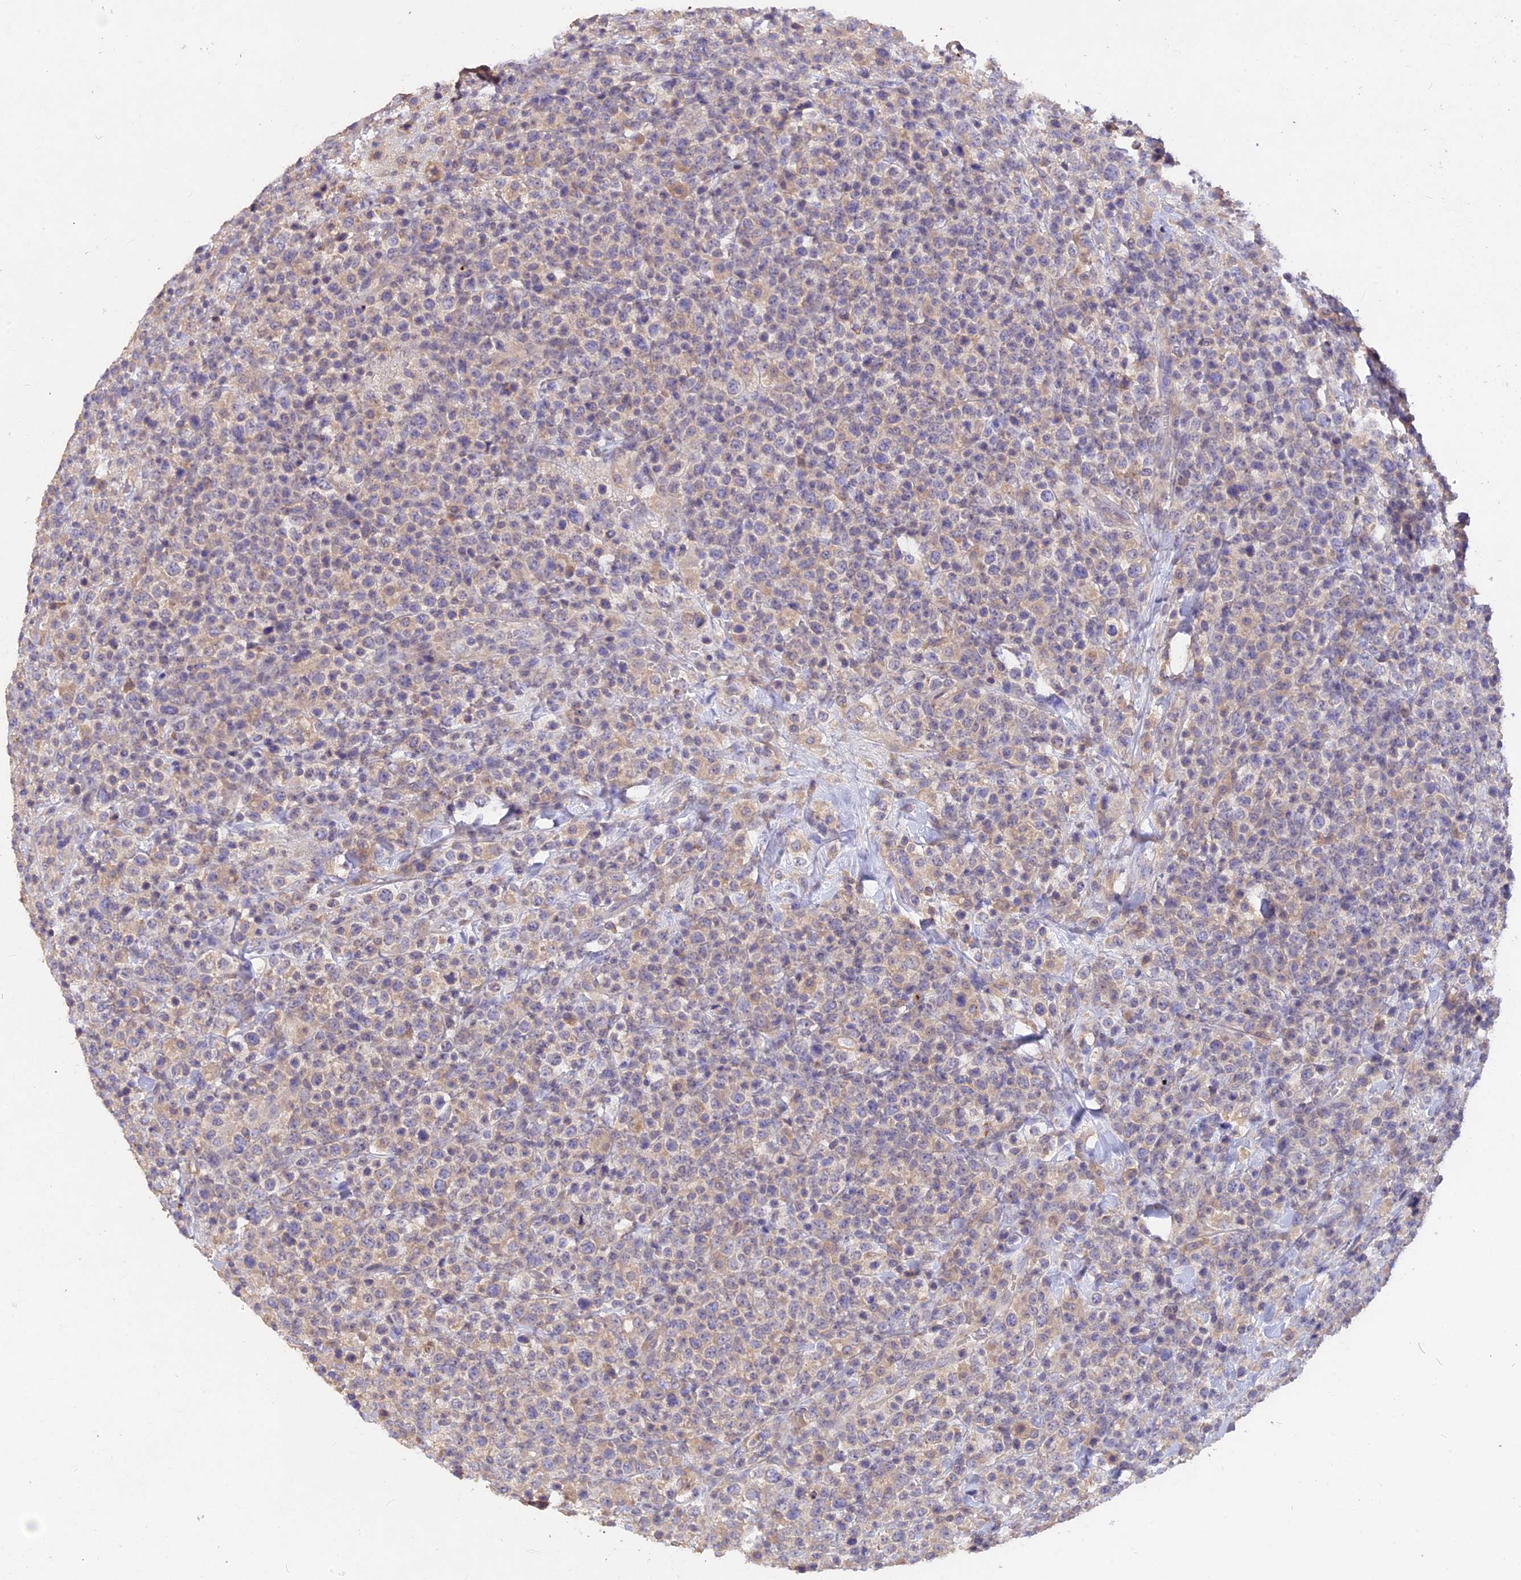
{"staining": {"intensity": "negative", "quantity": "none", "location": "none"}, "tissue": "lymphoma", "cell_type": "Tumor cells", "image_type": "cancer", "snomed": [{"axis": "morphology", "description": "Malignant lymphoma, non-Hodgkin's type, High grade"}, {"axis": "topography", "description": "Colon"}], "caption": "DAB (3,3'-diaminobenzidine) immunohistochemical staining of human lymphoma reveals no significant positivity in tumor cells. Nuclei are stained in blue.", "gene": "SLC26A4", "patient": {"sex": "female", "age": 53}}